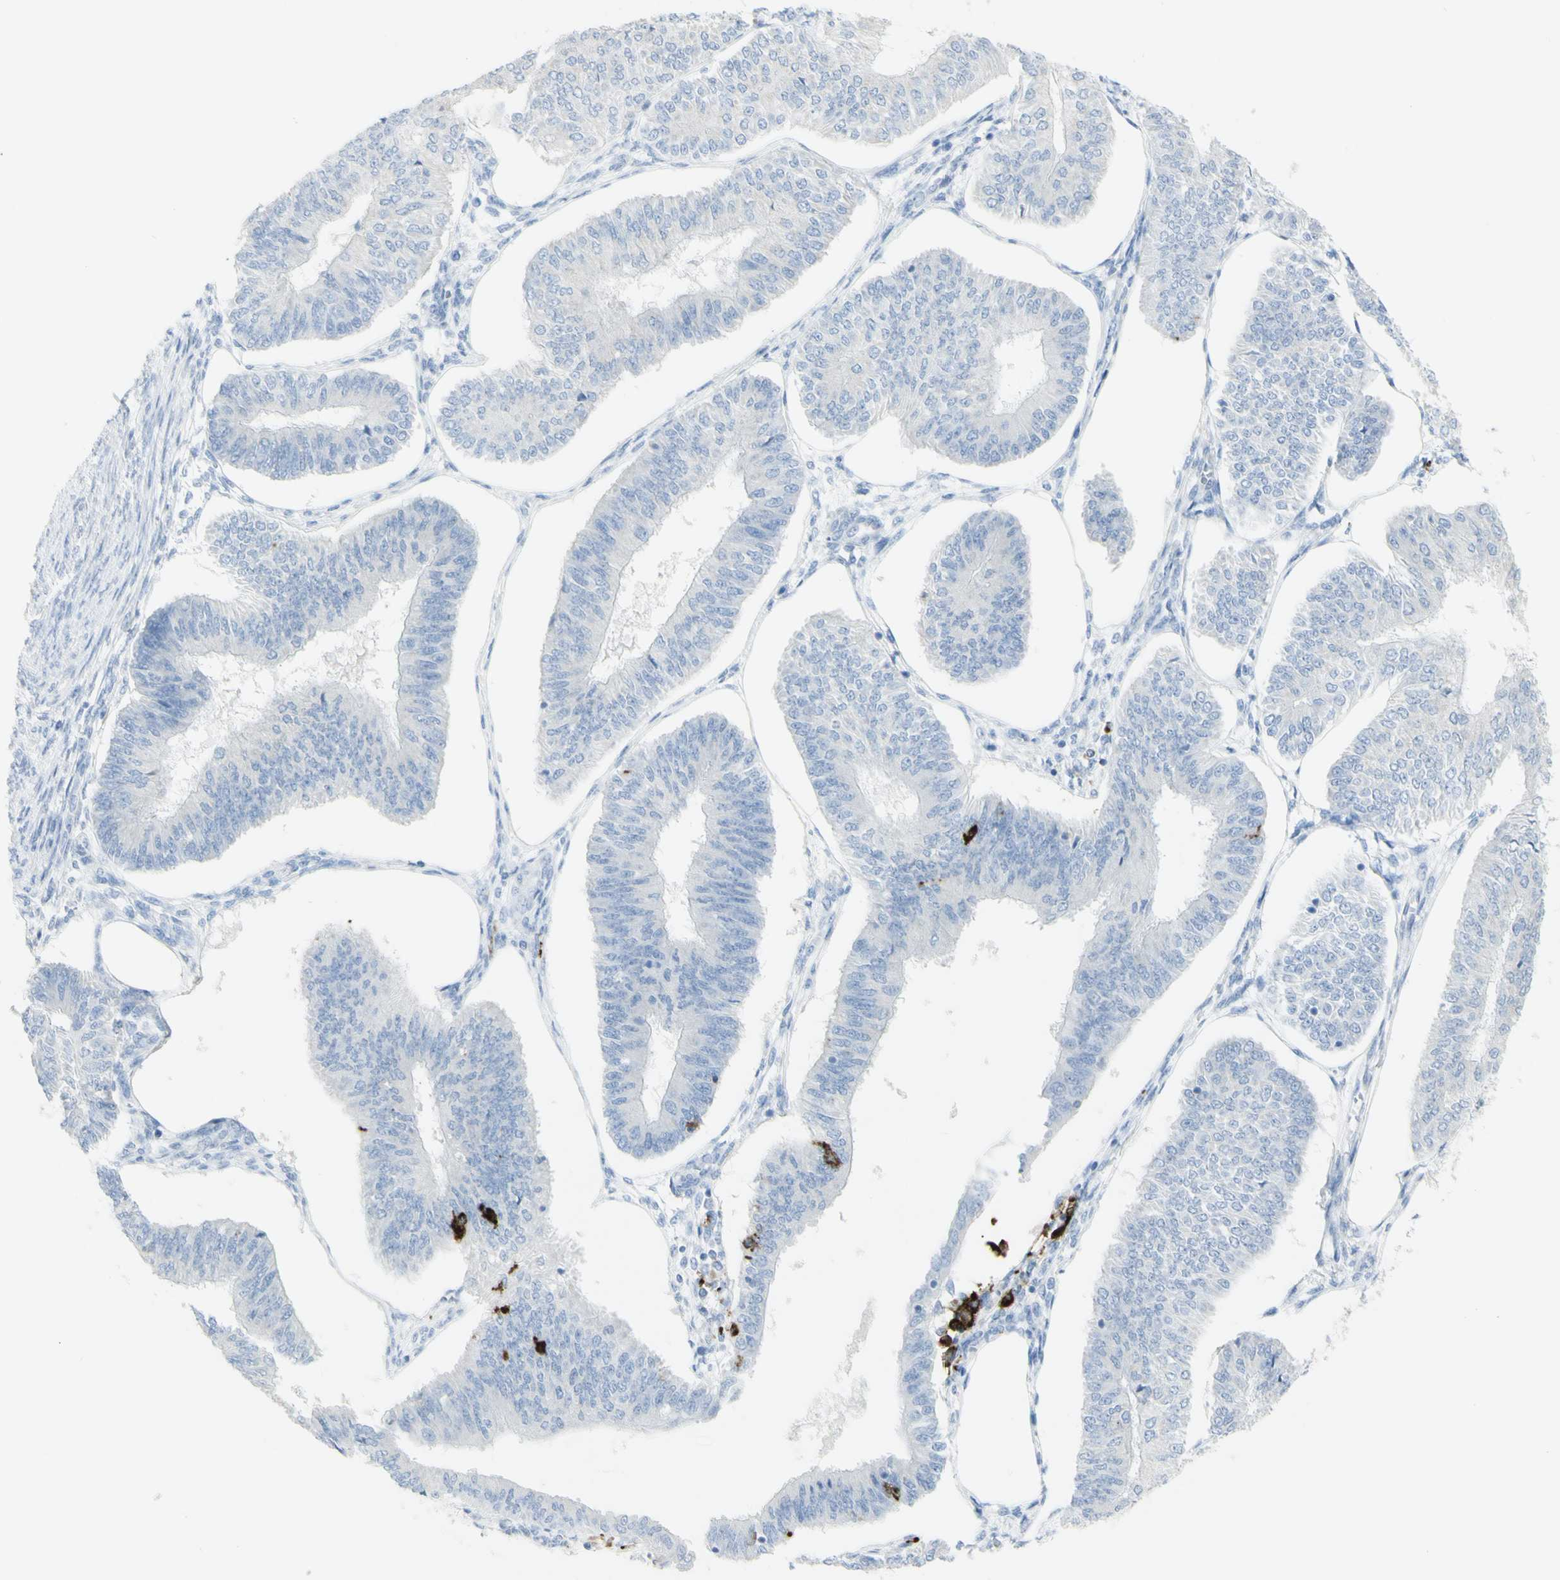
{"staining": {"intensity": "negative", "quantity": "none", "location": "none"}, "tissue": "endometrial cancer", "cell_type": "Tumor cells", "image_type": "cancer", "snomed": [{"axis": "morphology", "description": "Adenocarcinoma, NOS"}, {"axis": "topography", "description": "Endometrium"}], "caption": "Adenocarcinoma (endometrial) was stained to show a protein in brown. There is no significant staining in tumor cells.", "gene": "CD207", "patient": {"sex": "female", "age": 58}}